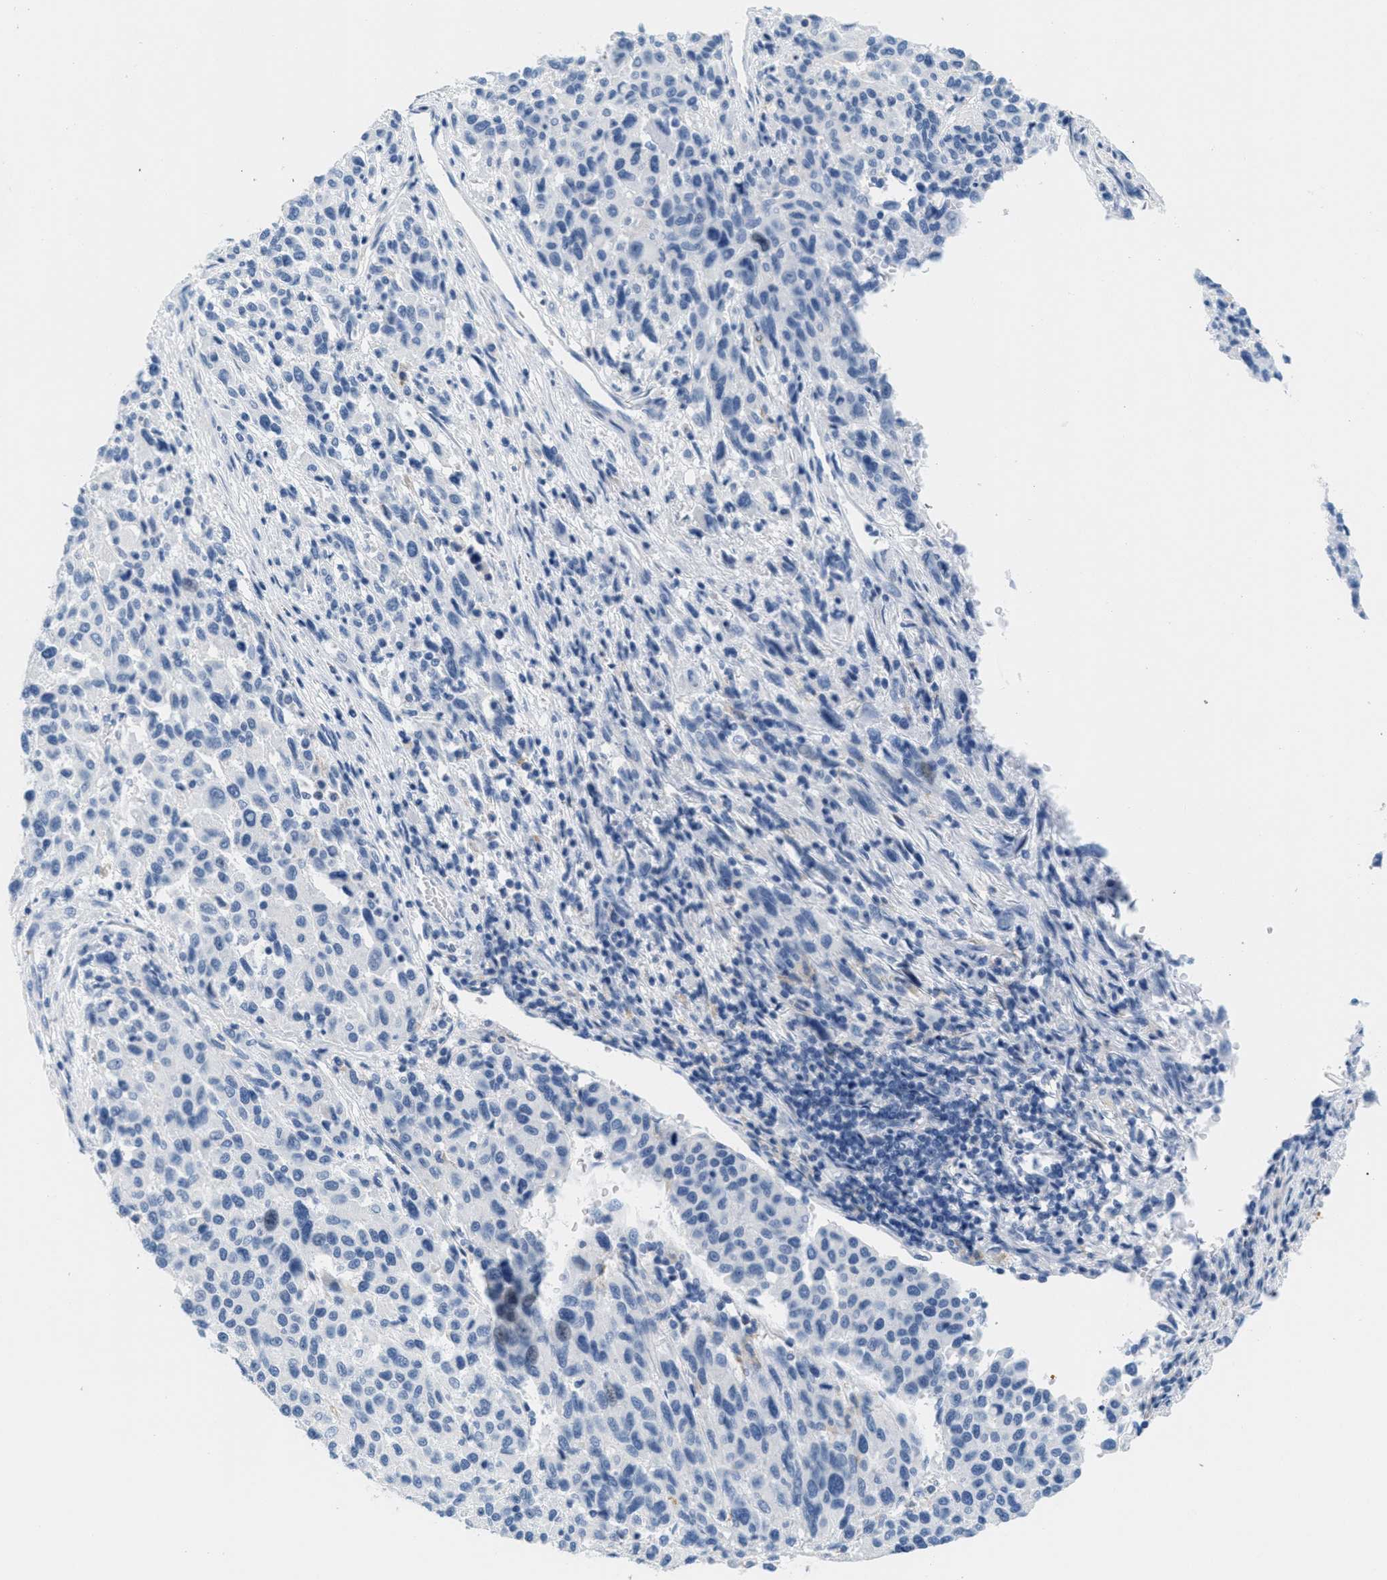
{"staining": {"intensity": "negative", "quantity": "none", "location": "none"}, "tissue": "melanoma", "cell_type": "Tumor cells", "image_type": "cancer", "snomed": [{"axis": "morphology", "description": "Malignant melanoma, Metastatic site"}, {"axis": "topography", "description": "Lung"}], "caption": "Immunohistochemistry histopathology image of melanoma stained for a protein (brown), which displays no positivity in tumor cells.", "gene": "GPM6A", "patient": {"sex": "male", "age": 64}}